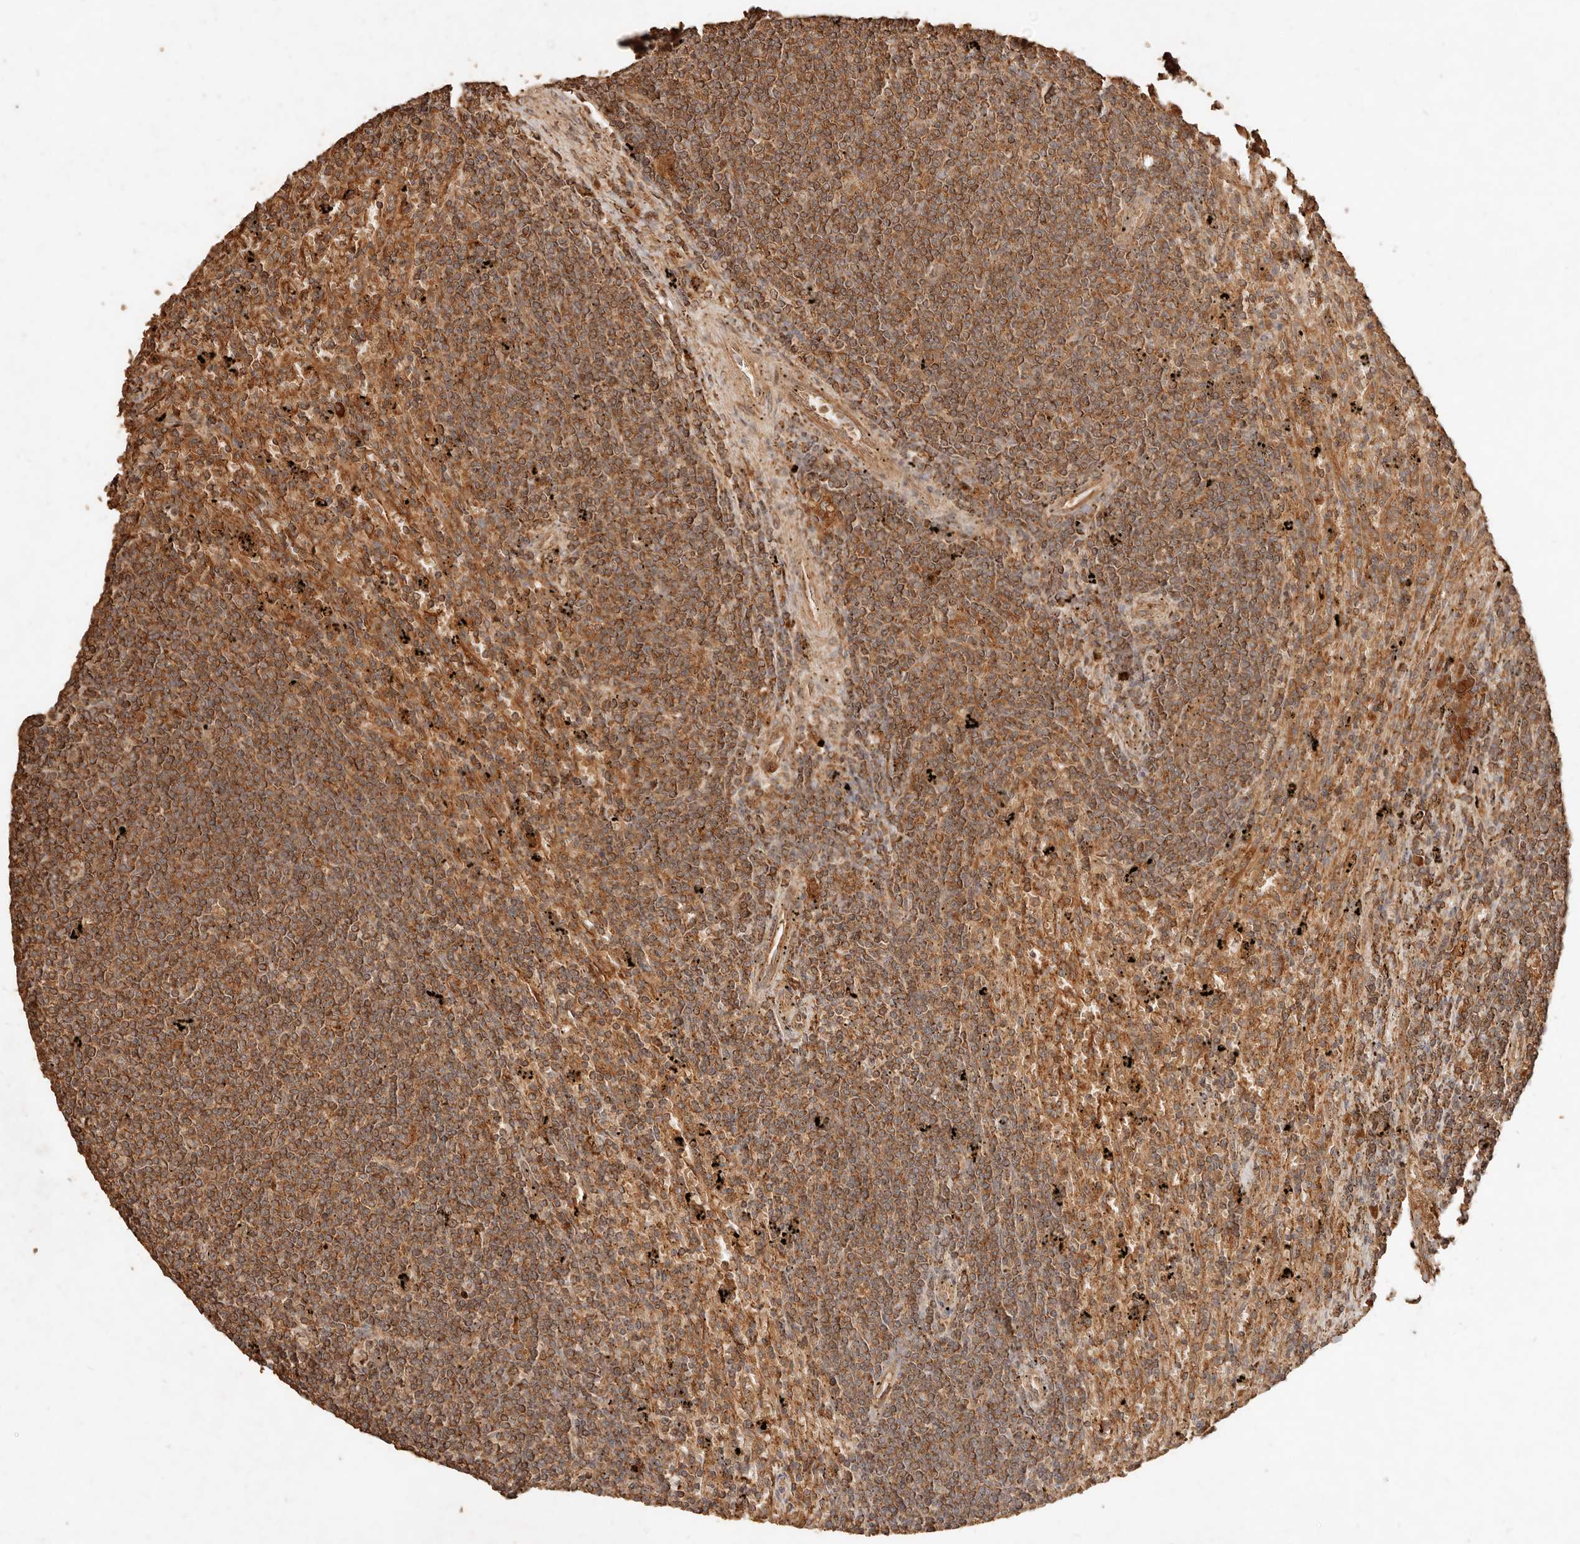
{"staining": {"intensity": "moderate", "quantity": ">75%", "location": "cytoplasmic/membranous"}, "tissue": "lymphoma", "cell_type": "Tumor cells", "image_type": "cancer", "snomed": [{"axis": "morphology", "description": "Malignant lymphoma, non-Hodgkin's type, Low grade"}, {"axis": "topography", "description": "Spleen"}], "caption": "Immunohistochemical staining of lymphoma reveals medium levels of moderate cytoplasmic/membranous protein staining in approximately >75% of tumor cells. The protein is stained brown, and the nuclei are stained in blue (DAB IHC with brightfield microscopy, high magnification).", "gene": "FAM180B", "patient": {"sex": "male", "age": 76}}